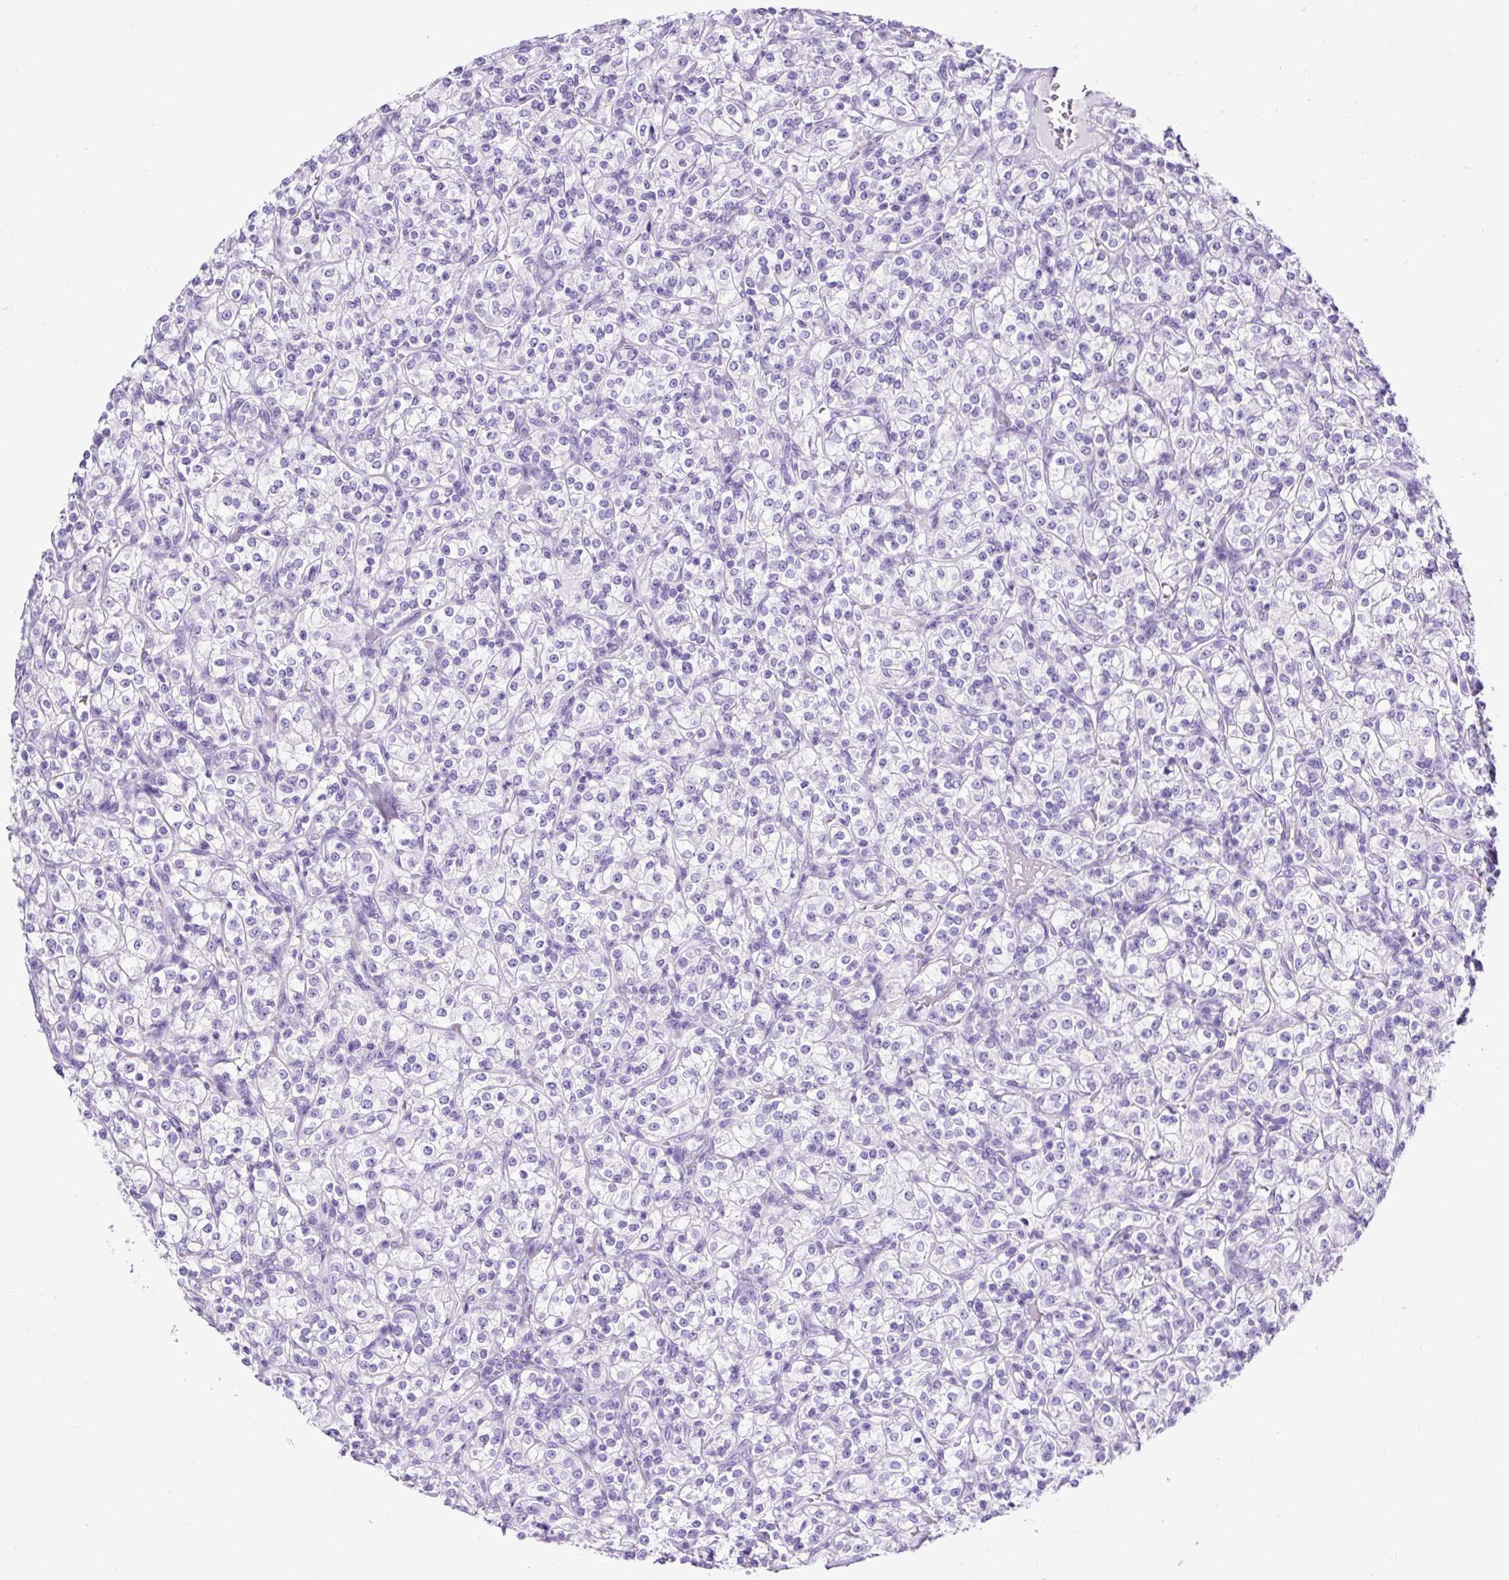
{"staining": {"intensity": "negative", "quantity": "none", "location": "none"}, "tissue": "renal cancer", "cell_type": "Tumor cells", "image_type": "cancer", "snomed": [{"axis": "morphology", "description": "Adenocarcinoma, NOS"}, {"axis": "topography", "description": "Kidney"}], "caption": "Protein analysis of renal cancer (adenocarcinoma) demonstrates no significant staining in tumor cells.", "gene": "CEL", "patient": {"sex": "male", "age": 77}}